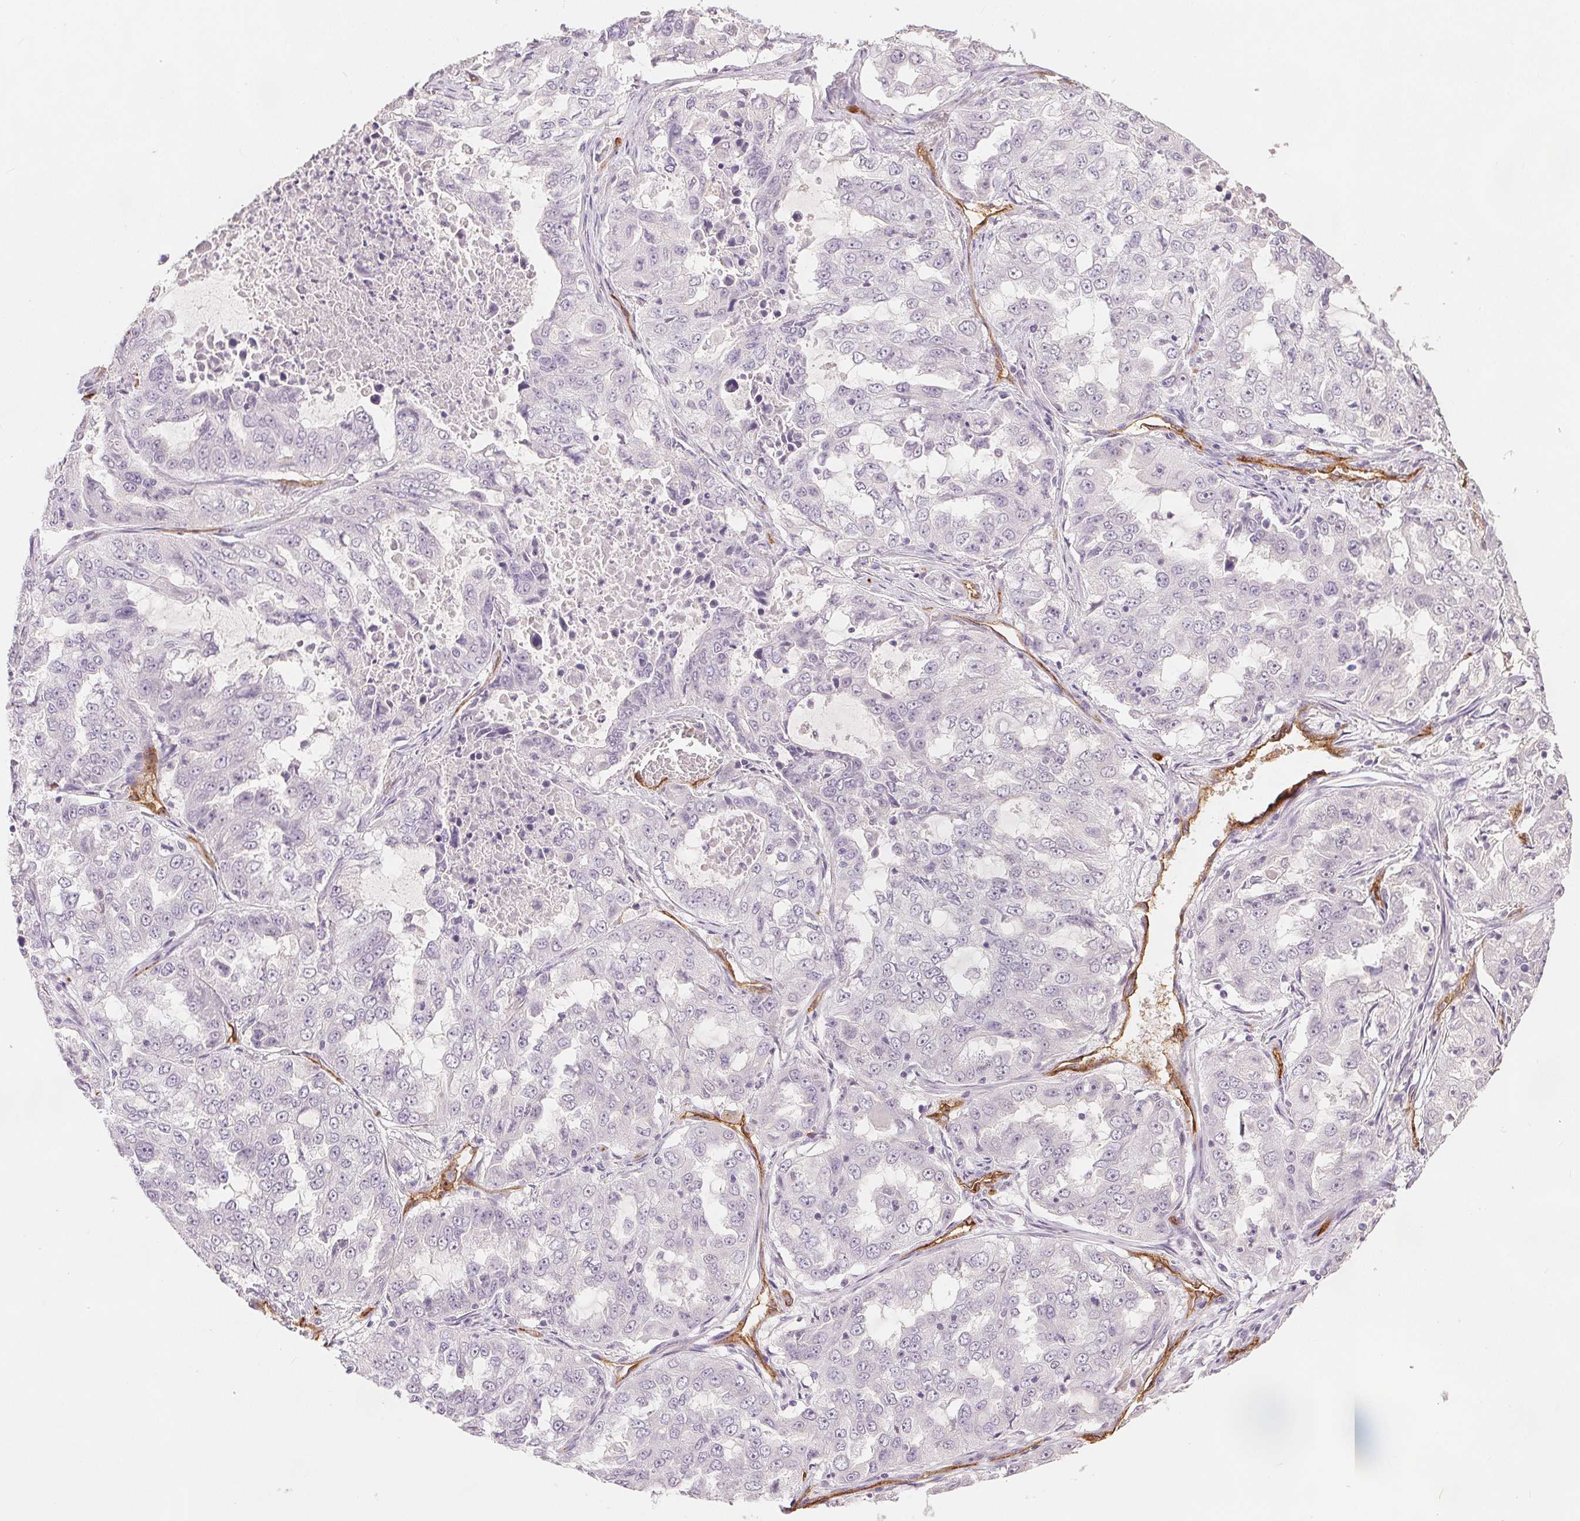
{"staining": {"intensity": "negative", "quantity": "none", "location": "none"}, "tissue": "lung cancer", "cell_type": "Tumor cells", "image_type": "cancer", "snomed": [{"axis": "morphology", "description": "Adenocarcinoma, NOS"}, {"axis": "topography", "description": "Lung"}], "caption": "Immunohistochemistry (IHC) of human lung cancer (adenocarcinoma) exhibits no positivity in tumor cells.", "gene": "PODXL", "patient": {"sex": "female", "age": 61}}